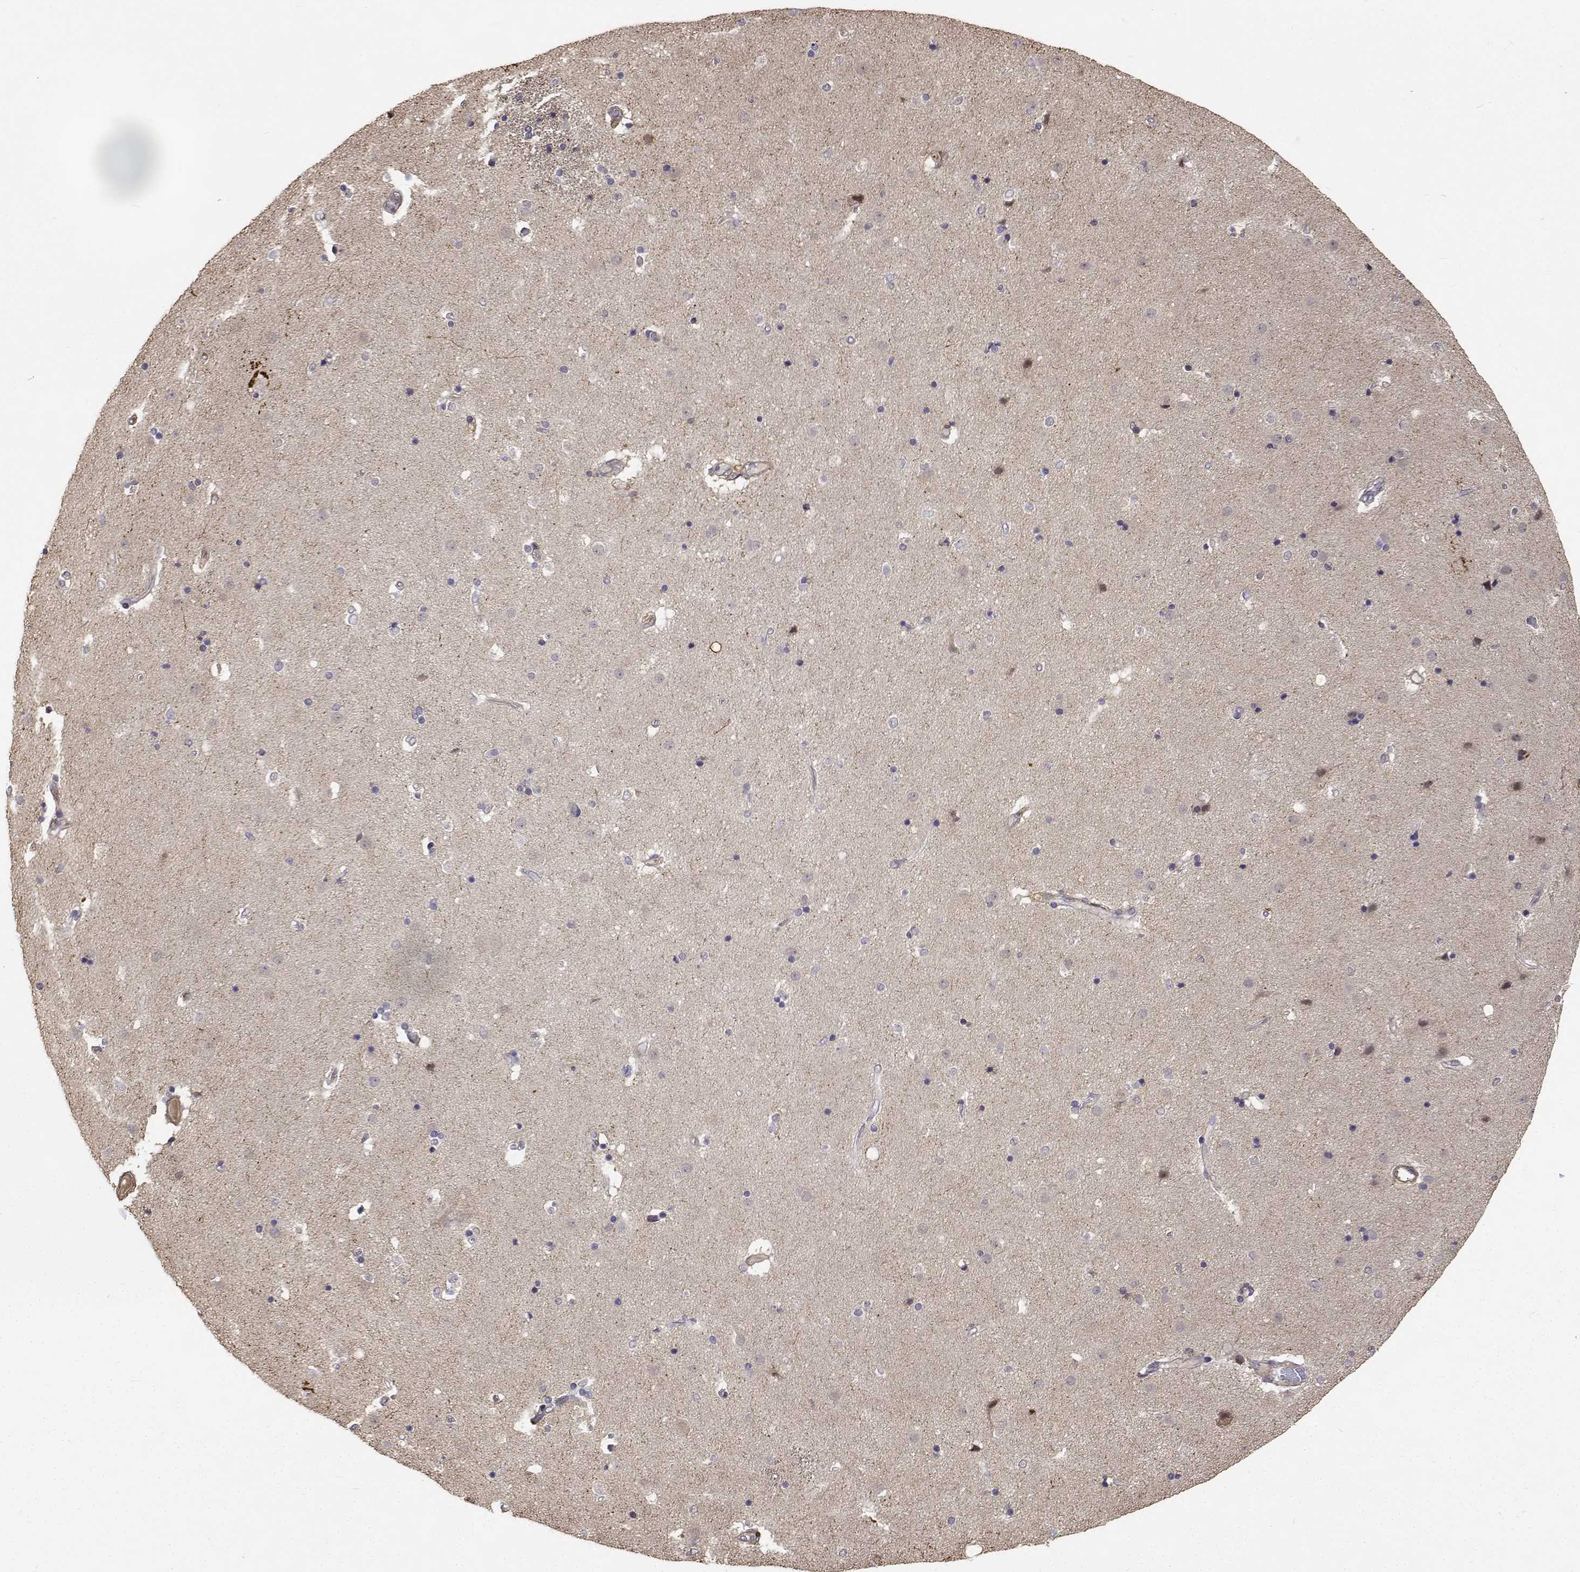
{"staining": {"intensity": "moderate", "quantity": "<25%", "location": "cytoplasmic/membranous"}, "tissue": "caudate", "cell_type": "Glial cells", "image_type": "normal", "snomed": [{"axis": "morphology", "description": "Normal tissue, NOS"}, {"axis": "topography", "description": "Lateral ventricle wall"}], "caption": "A photomicrograph of human caudate stained for a protein demonstrates moderate cytoplasmic/membranous brown staining in glial cells.", "gene": "PCID2", "patient": {"sex": "female", "age": 71}}